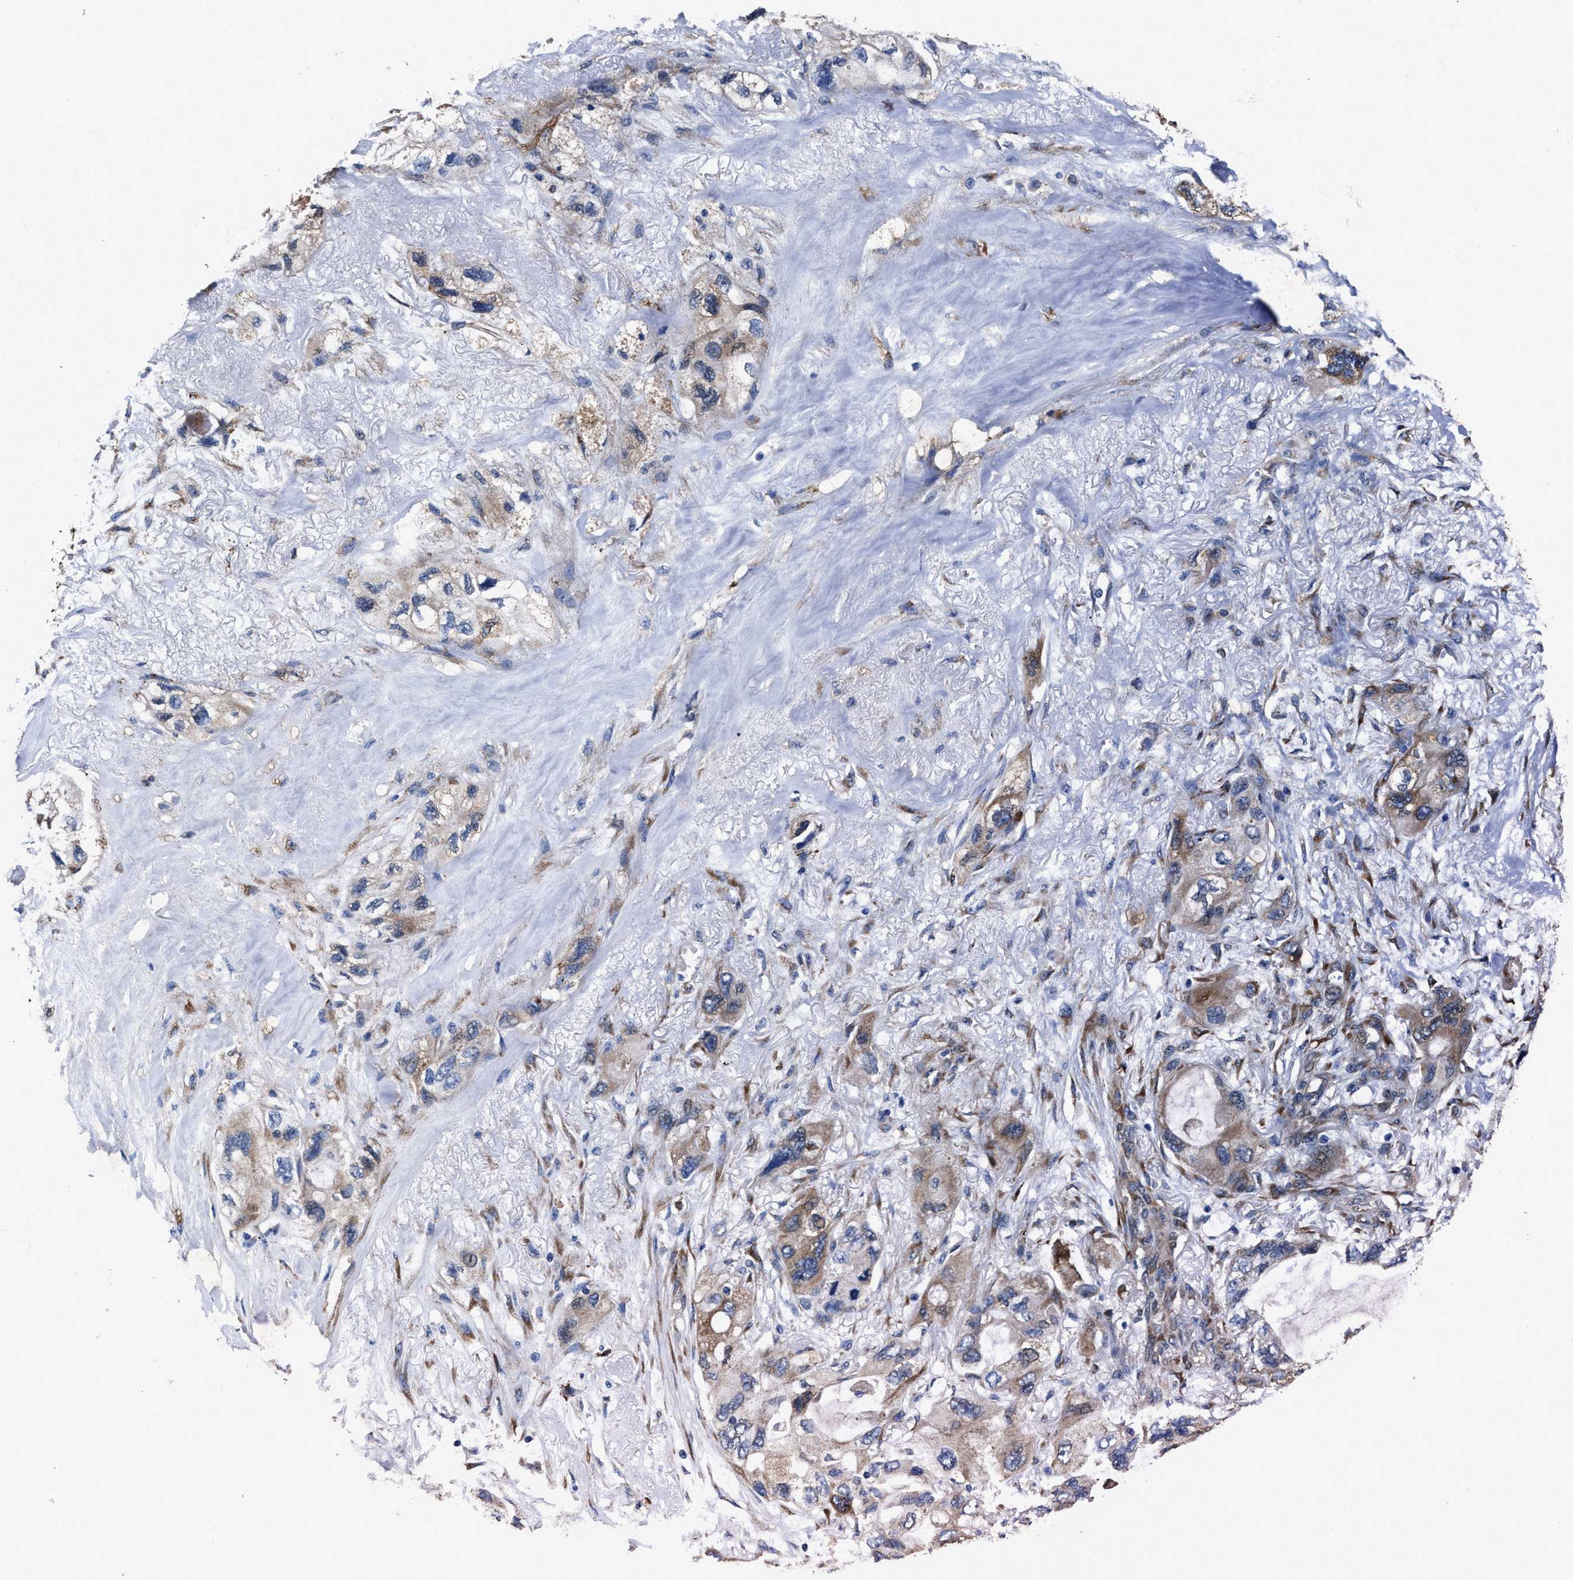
{"staining": {"intensity": "moderate", "quantity": "<25%", "location": "cytoplasmic/membranous"}, "tissue": "lung cancer", "cell_type": "Tumor cells", "image_type": "cancer", "snomed": [{"axis": "morphology", "description": "Squamous cell carcinoma, NOS"}, {"axis": "topography", "description": "Lung"}], "caption": "This image exhibits immunohistochemistry (IHC) staining of squamous cell carcinoma (lung), with low moderate cytoplasmic/membranous positivity in approximately <25% of tumor cells.", "gene": "IDNK", "patient": {"sex": "female", "age": 73}}